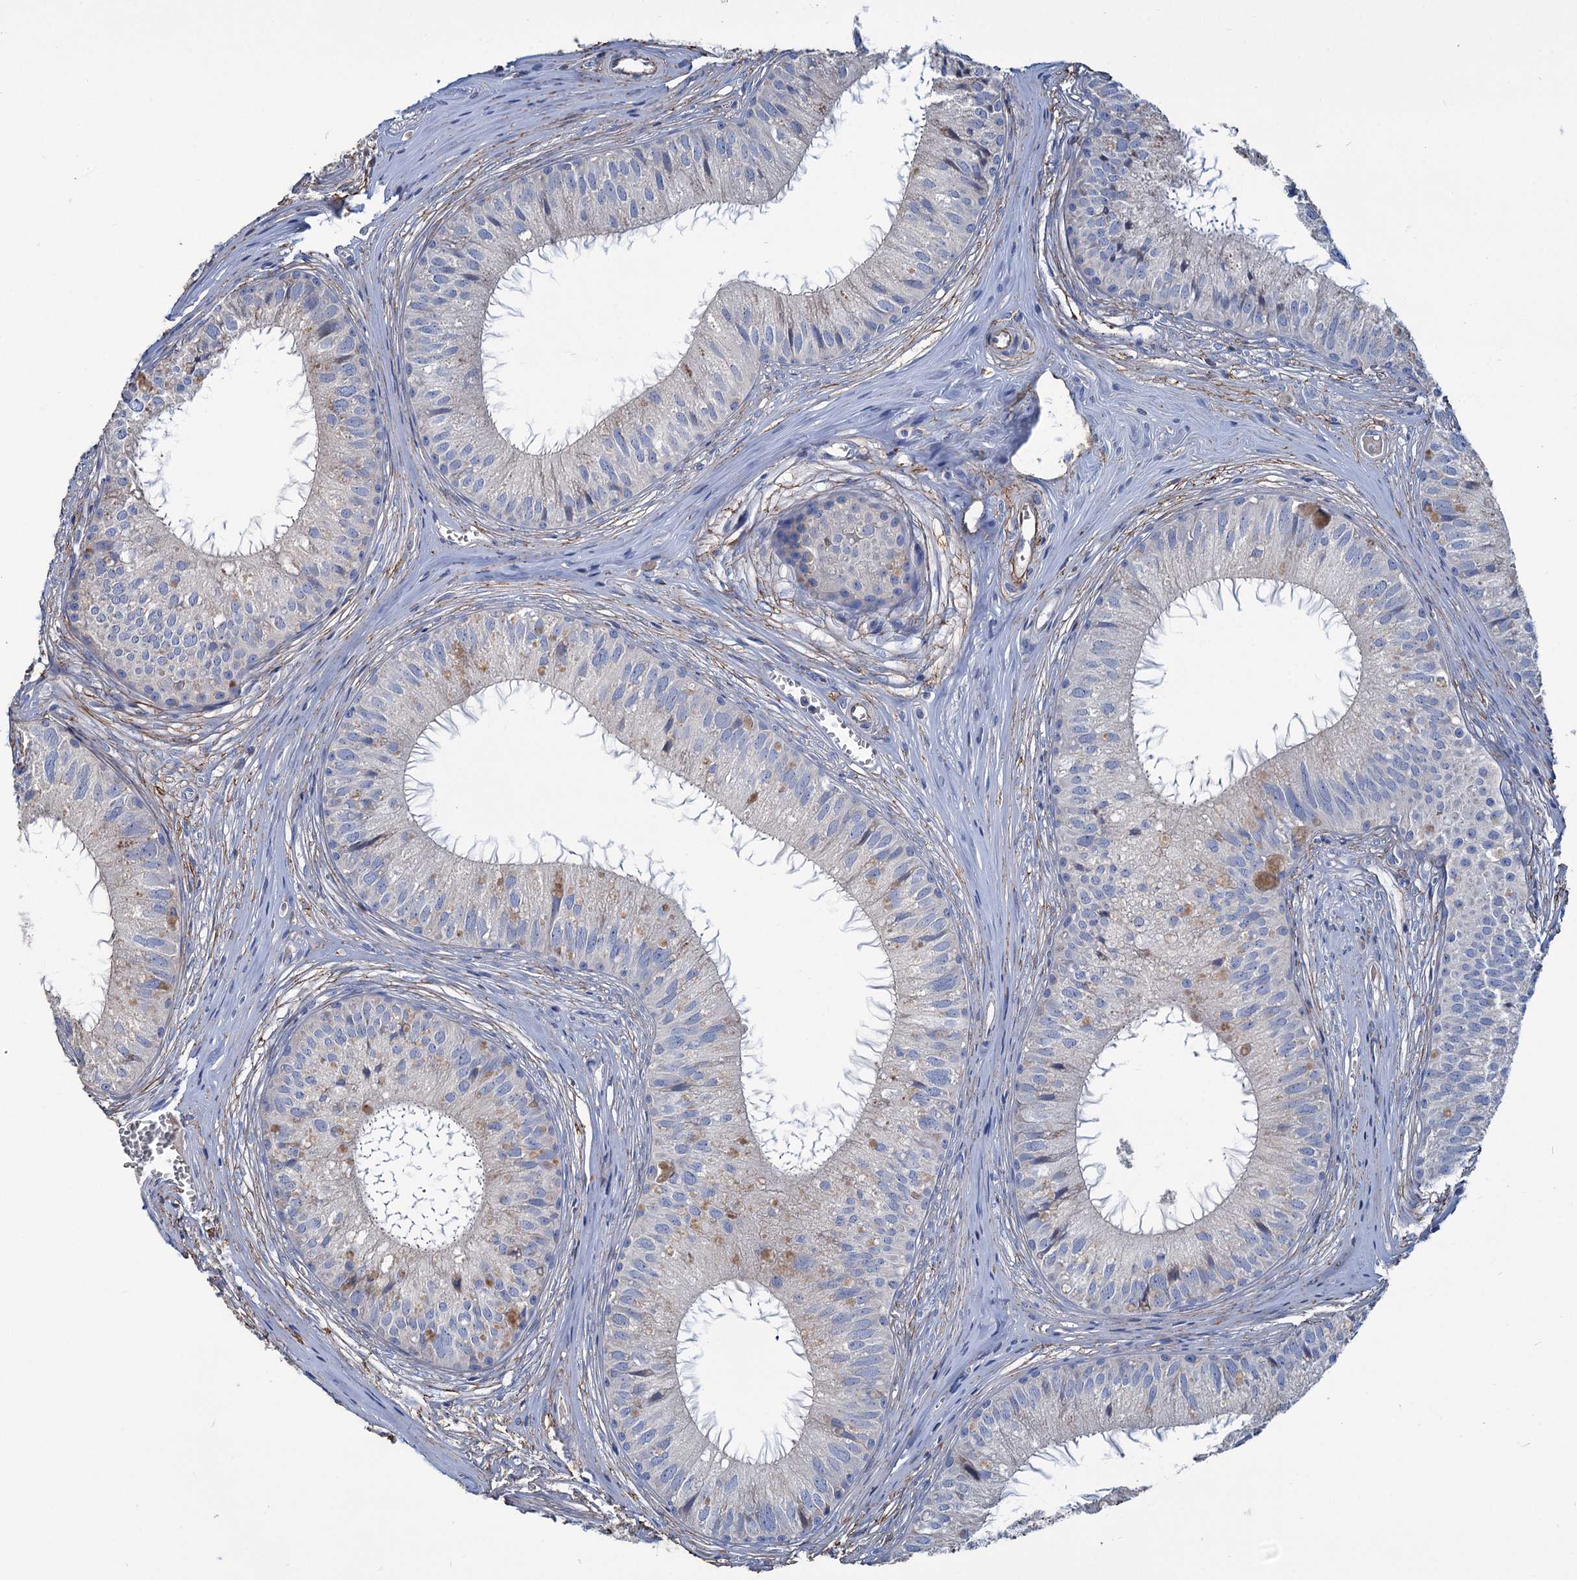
{"staining": {"intensity": "moderate", "quantity": "<25%", "location": "cytoplasmic/membranous"}, "tissue": "epididymis", "cell_type": "Glandular cells", "image_type": "normal", "snomed": [{"axis": "morphology", "description": "Normal tissue, NOS"}, {"axis": "topography", "description": "Epididymis"}], "caption": "Epididymis stained with IHC exhibits moderate cytoplasmic/membranous positivity in about <25% of glandular cells.", "gene": "URAD", "patient": {"sex": "male", "age": 36}}